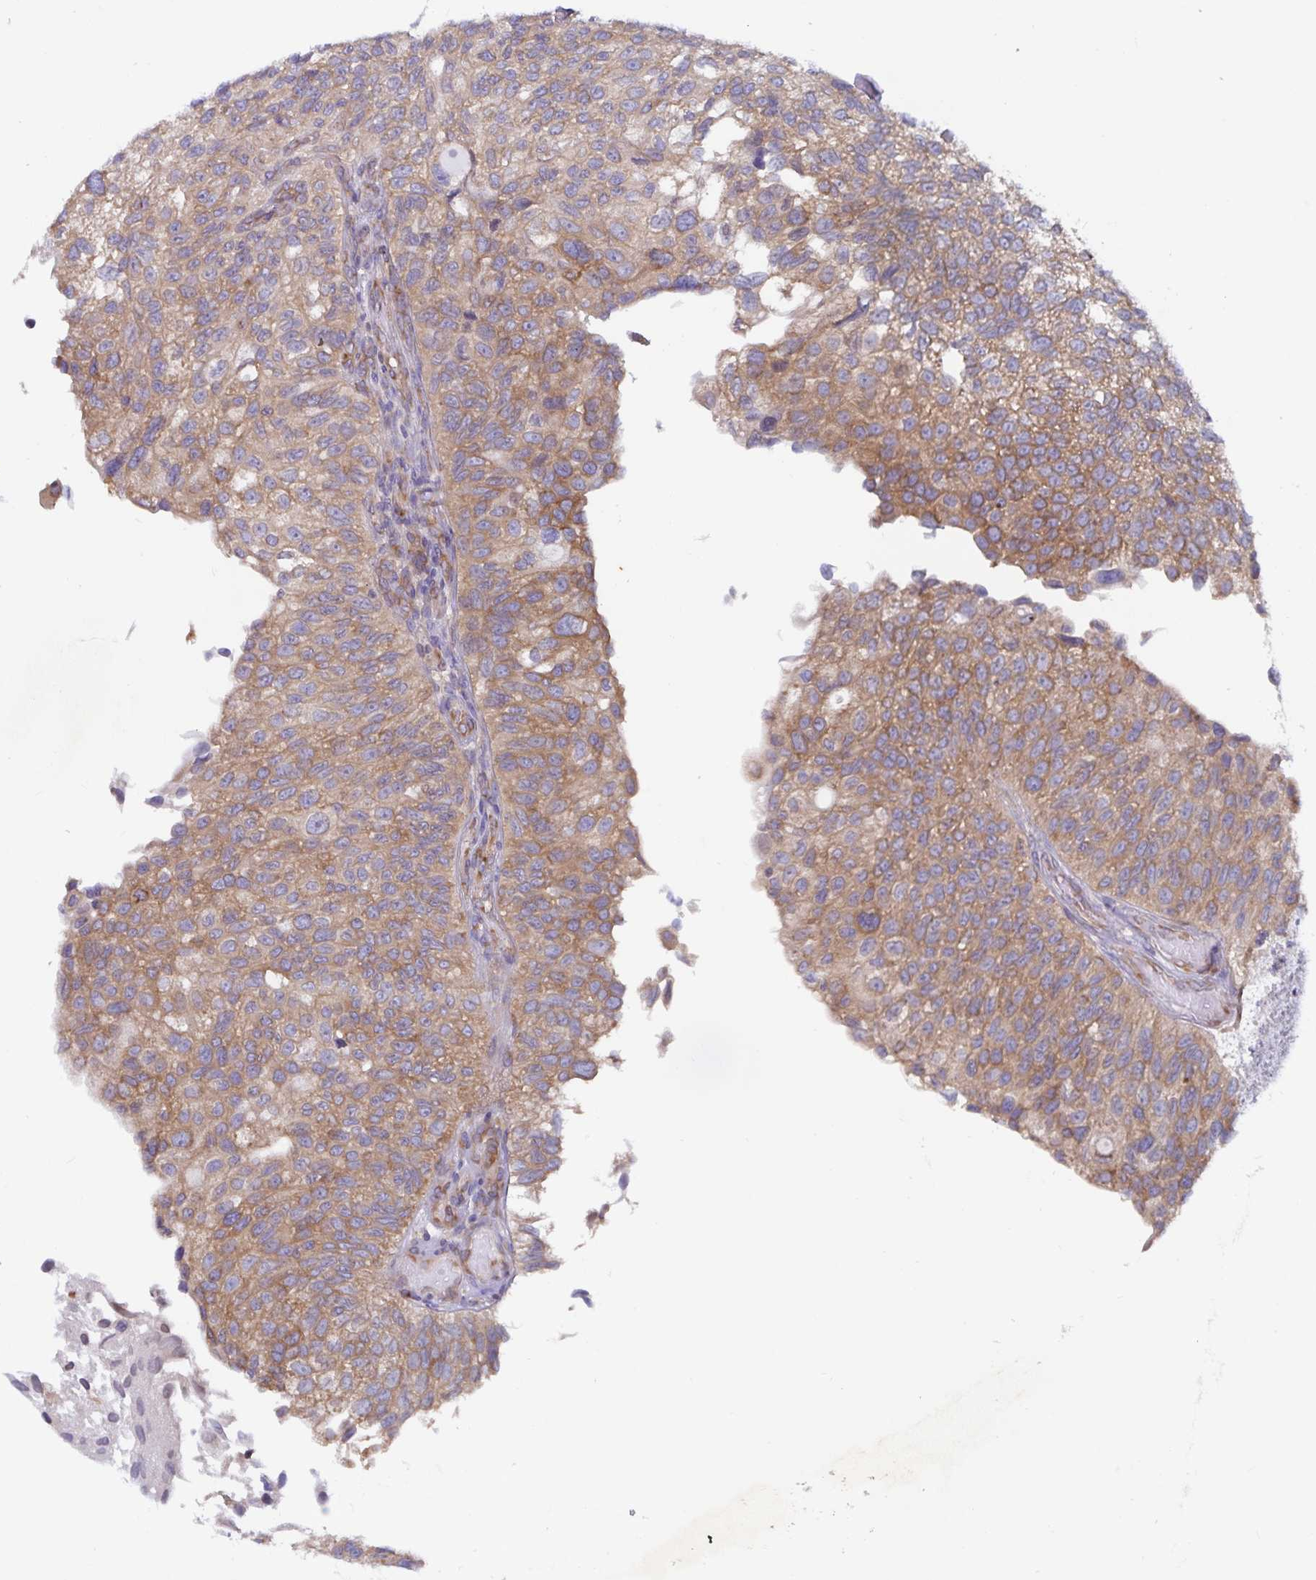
{"staining": {"intensity": "moderate", "quantity": ">75%", "location": "cytoplasmic/membranous"}, "tissue": "urothelial cancer", "cell_type": "Tumor cells", "image_type": "cancer", "snomed": [{"axis": "morphology", "description": "Urothelial carcinoma, NOS"}, {"axis": "topography", "description": "Urinary bladder"}], "caption": "DAB (3,3'-diaminobenzidine) immunohistochemical staining of transitional cell carcinoma exhibits moderate cytoplasmic/membranous protein staining in about >75% of tumor cells. (Brightfield microscopy of DAB IHC at high magnification).", "gene": "FAM120A", "patient": {"sex": "male", "age": 87}}